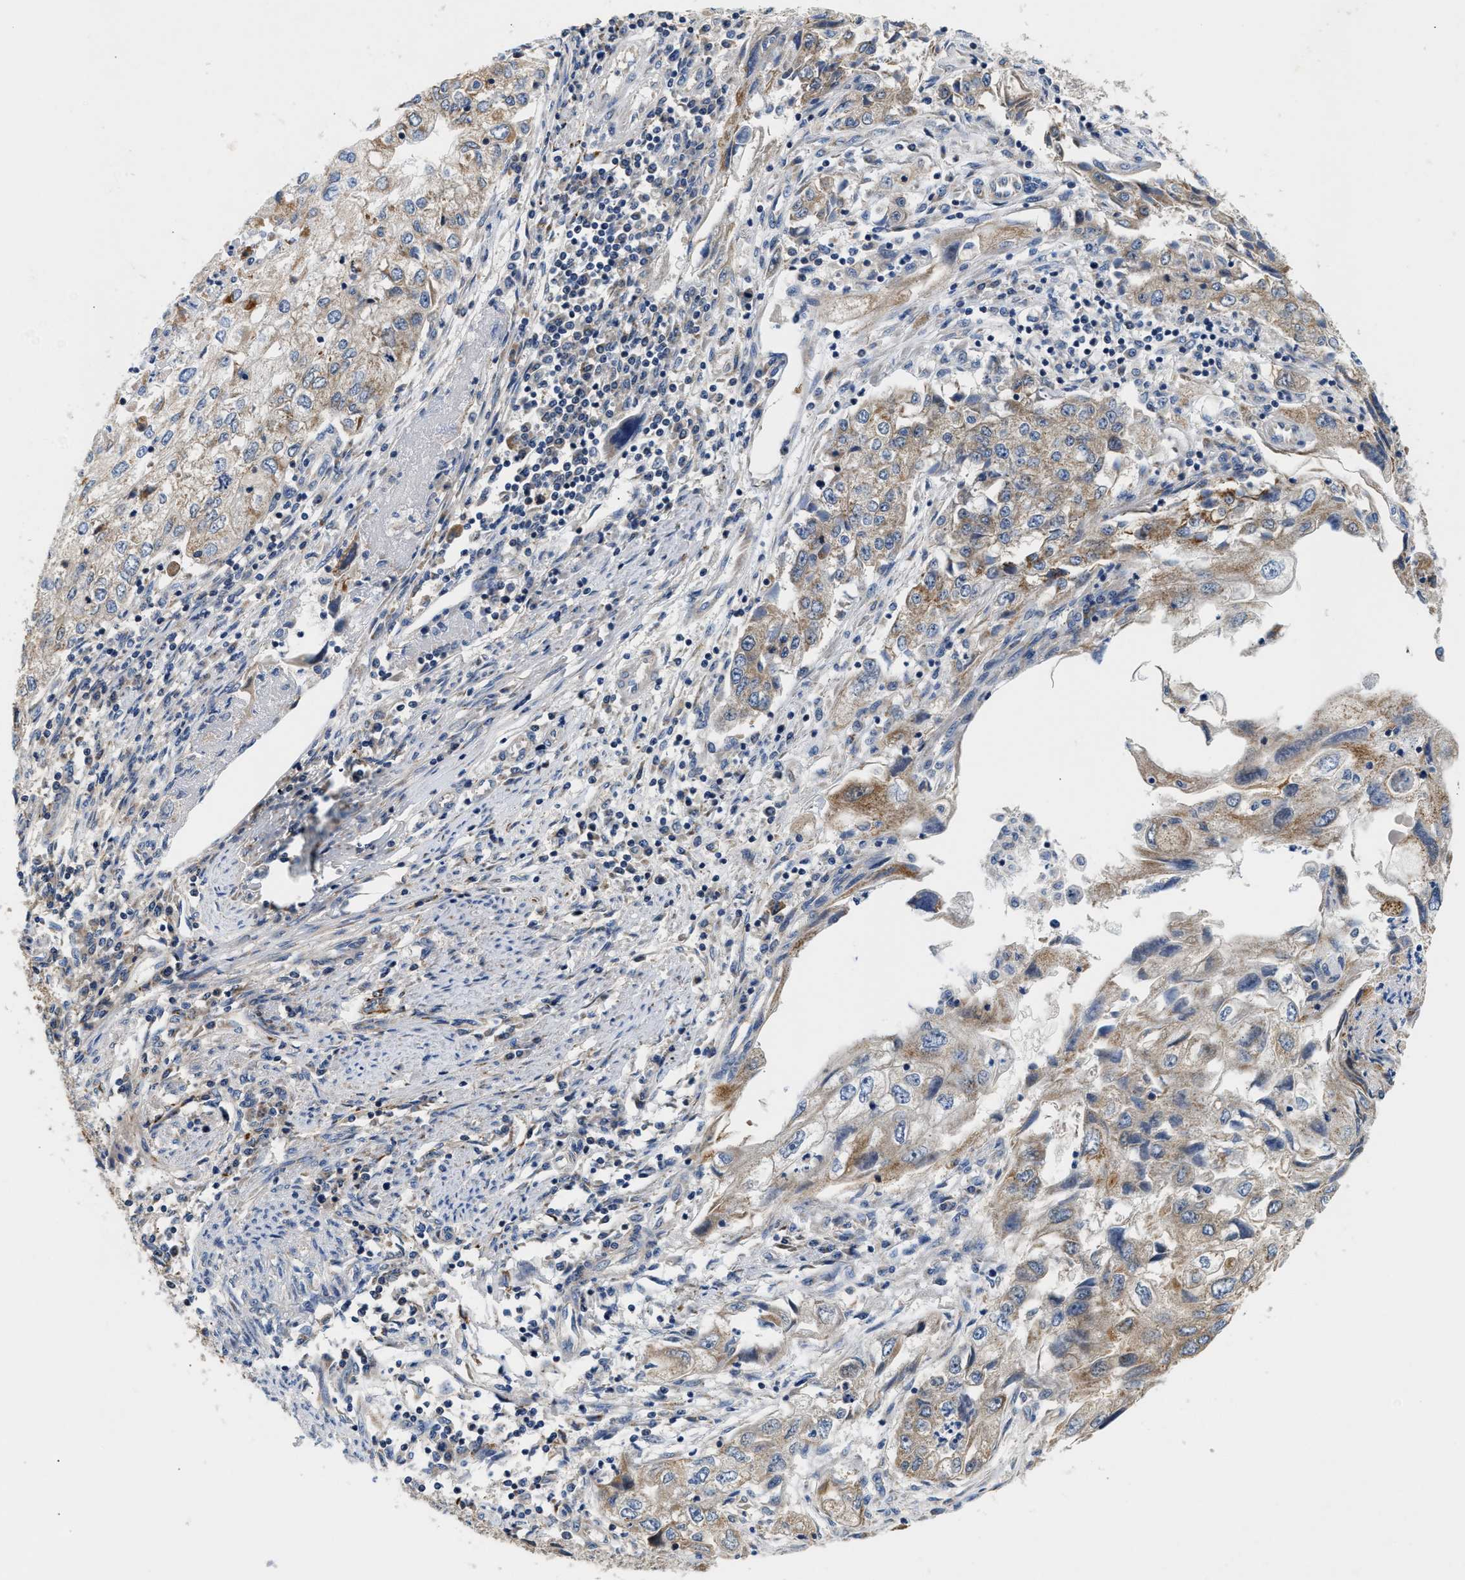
{"staining": {"intensity": "weak", "quantity": "25%-75%", "location": "cytoplasmic/membranous"}, "tissue": "endometrial cancer", "cell_type": "Tumor cells", "image_type": "cancer", "snomed": [{"axis": "morphology", "description": "Adenocarcinoma, NOS"}, {"axis": "topography", "description": "Endometrium"}], "caption": "The immunohistochemical stain labels weak cytoplasmic/membranous expression in tumor cells of endometrial cancer tissue. The staining is performed using DAB brown chromogen to label protein expression. The nuclei are counter-stained blue using hematoxylin.", "gene": "CCM2", "patient": {"sex": "female", "age": 49}}